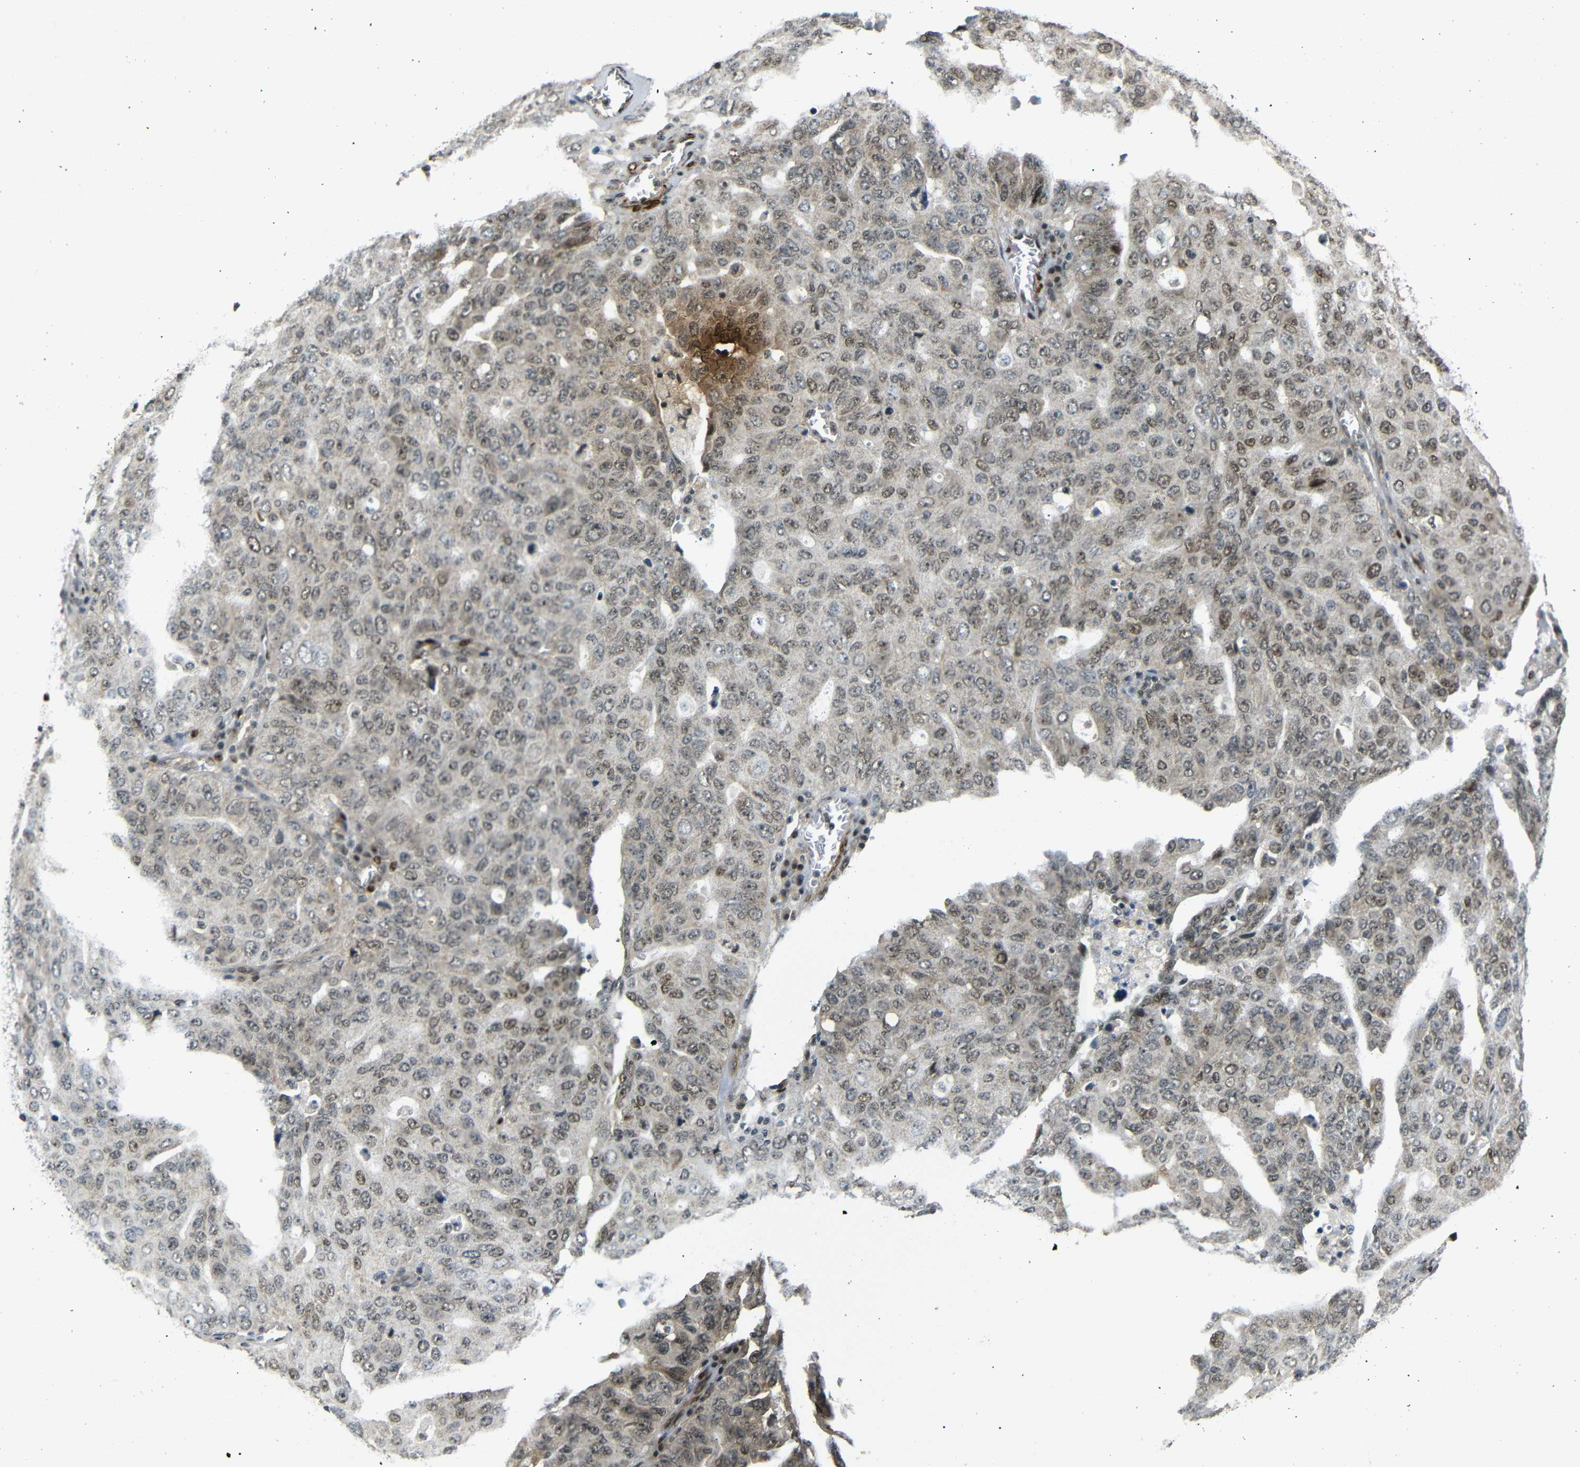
{"staining": {"intensity": "moderate", "quantity": ">75%", "location": "cytoplasmic/membranous,nuclear"}, "tissue": "ovarian cancer", "cell_type": "Tumor cells", "image_type": "cancer", "snomed": [{"axis": "morphology", "description": "Carcinoma, endometroid"}, {"axis": "topography", "description": "Ovary"}], "caption": "High-magnification brightfield microscopy of endometroid carcinoma (ovarian) stained with DAB (3,3'-diaminobenzidine) (brown) and counterstained with hematoxylin (blue). tumor cells exhibit moderate cytoplasmic/membranous and nuclear staining is identified in approximately>75% of cells.", "gene": "TBX2", "patient": {"sex": "female", "age": 62}}